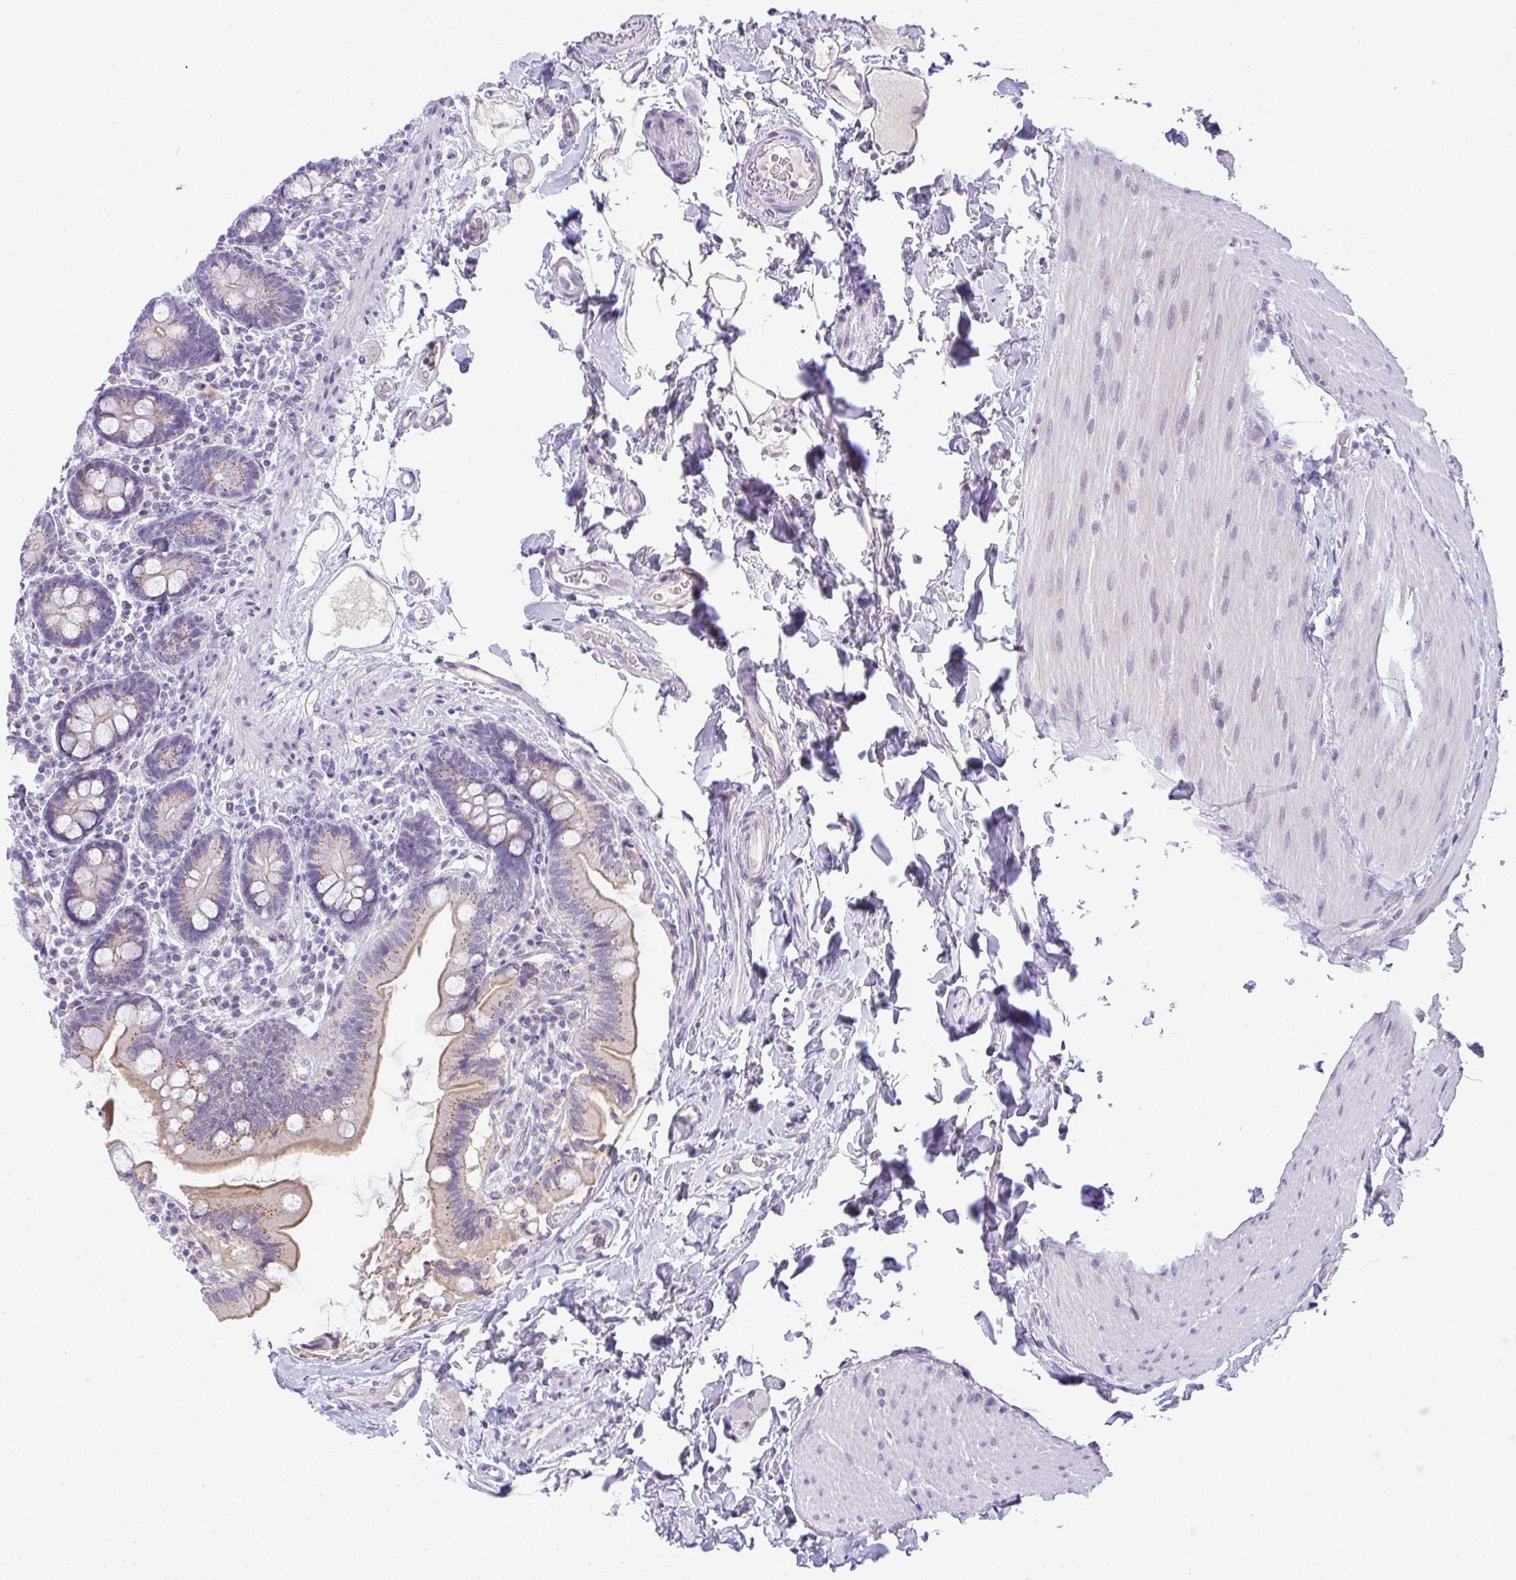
{"staining": {"intensity": "moderate", "quantity": ">75%", "location": "cytoplasmic/membranous"}, "tissue": "small intestine", "cell_type": "Glandular cells", "image_type": "normal", "snomed": [{"axis": "morphology", "description": "Normal tissue, NOS"}, {"axis": "topography", "description": "Small intestine"}], "caption": "High-magnification brightfield microscopy of benign small intestine stained with DAB (3,3'-diaminobenzidine) (brown) and counterstained with hematoxylin (blue). glandular cells exhibit moderate cytoplasmic/membranous staining is appreciated in about>75% of cells. (IHC, brightfield microscopy, high magnification).", "gene": "FAM177A1", "patient": {"sex": "female", "age": 64}}